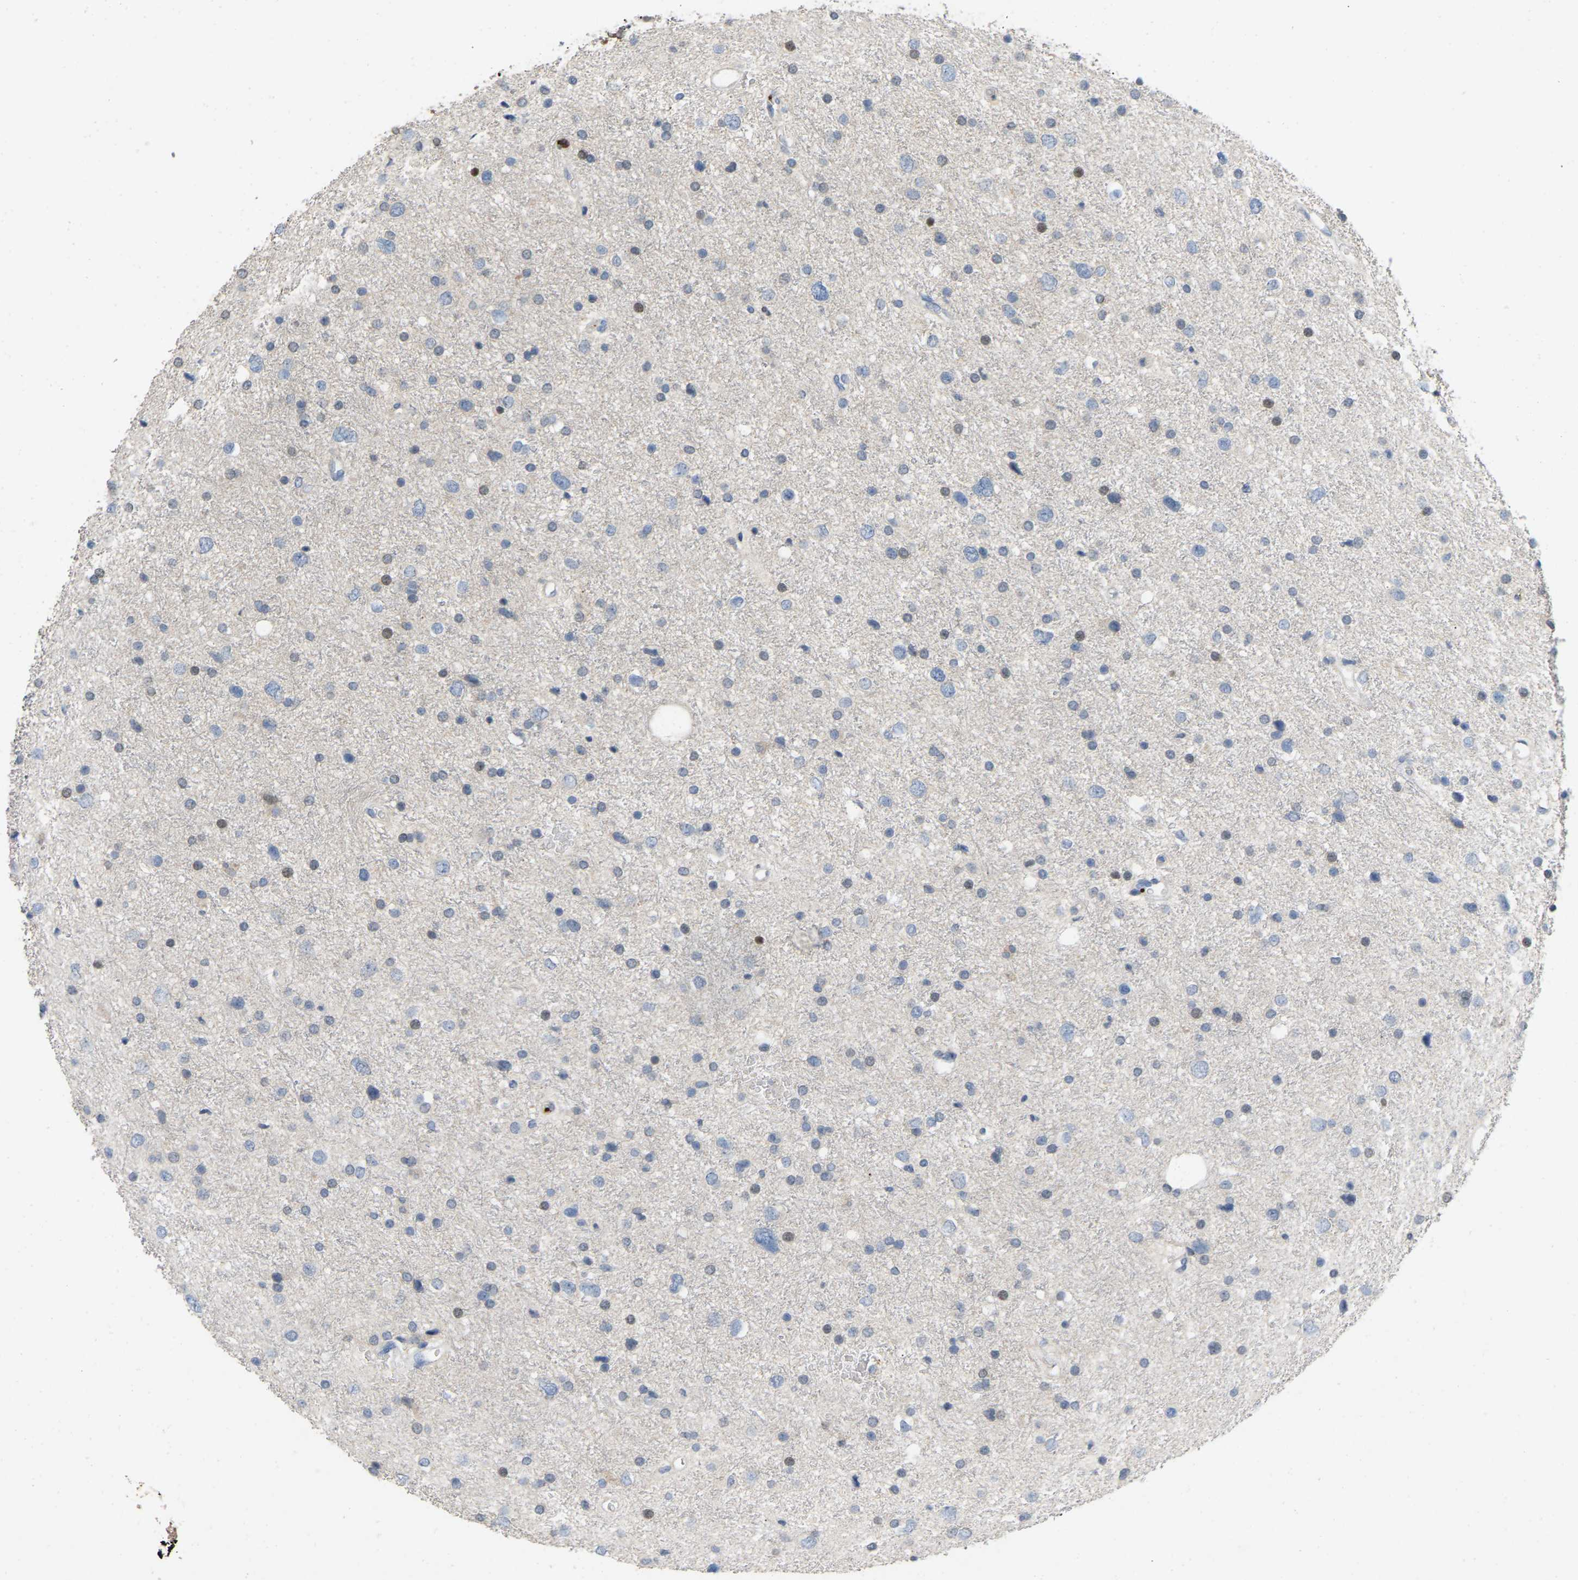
{"staining": {"intensity": "negative", "quantity": "none", "location": "none"}, "tissue": "glioma", "cell_type": "Tumor cells", "image_type": "cancer", "snomed": [{"axis": "morphology", "description": "Glioma, malignant, Low grade"}, {"axis": "topography", "description": "Brain"}], "caption": "Immunohistochemical staining of human glioma exhibits no significant positivity in tumor cells. The staining was performed using DAB (3,3'-diaminobenzidine) to visualize the protein expression in brown, while the nuclei were stained in blue with hematoxylin (Magnification: 20x).", "gene": "RHEB", "patient": {"sex": "female", "age": 37}}